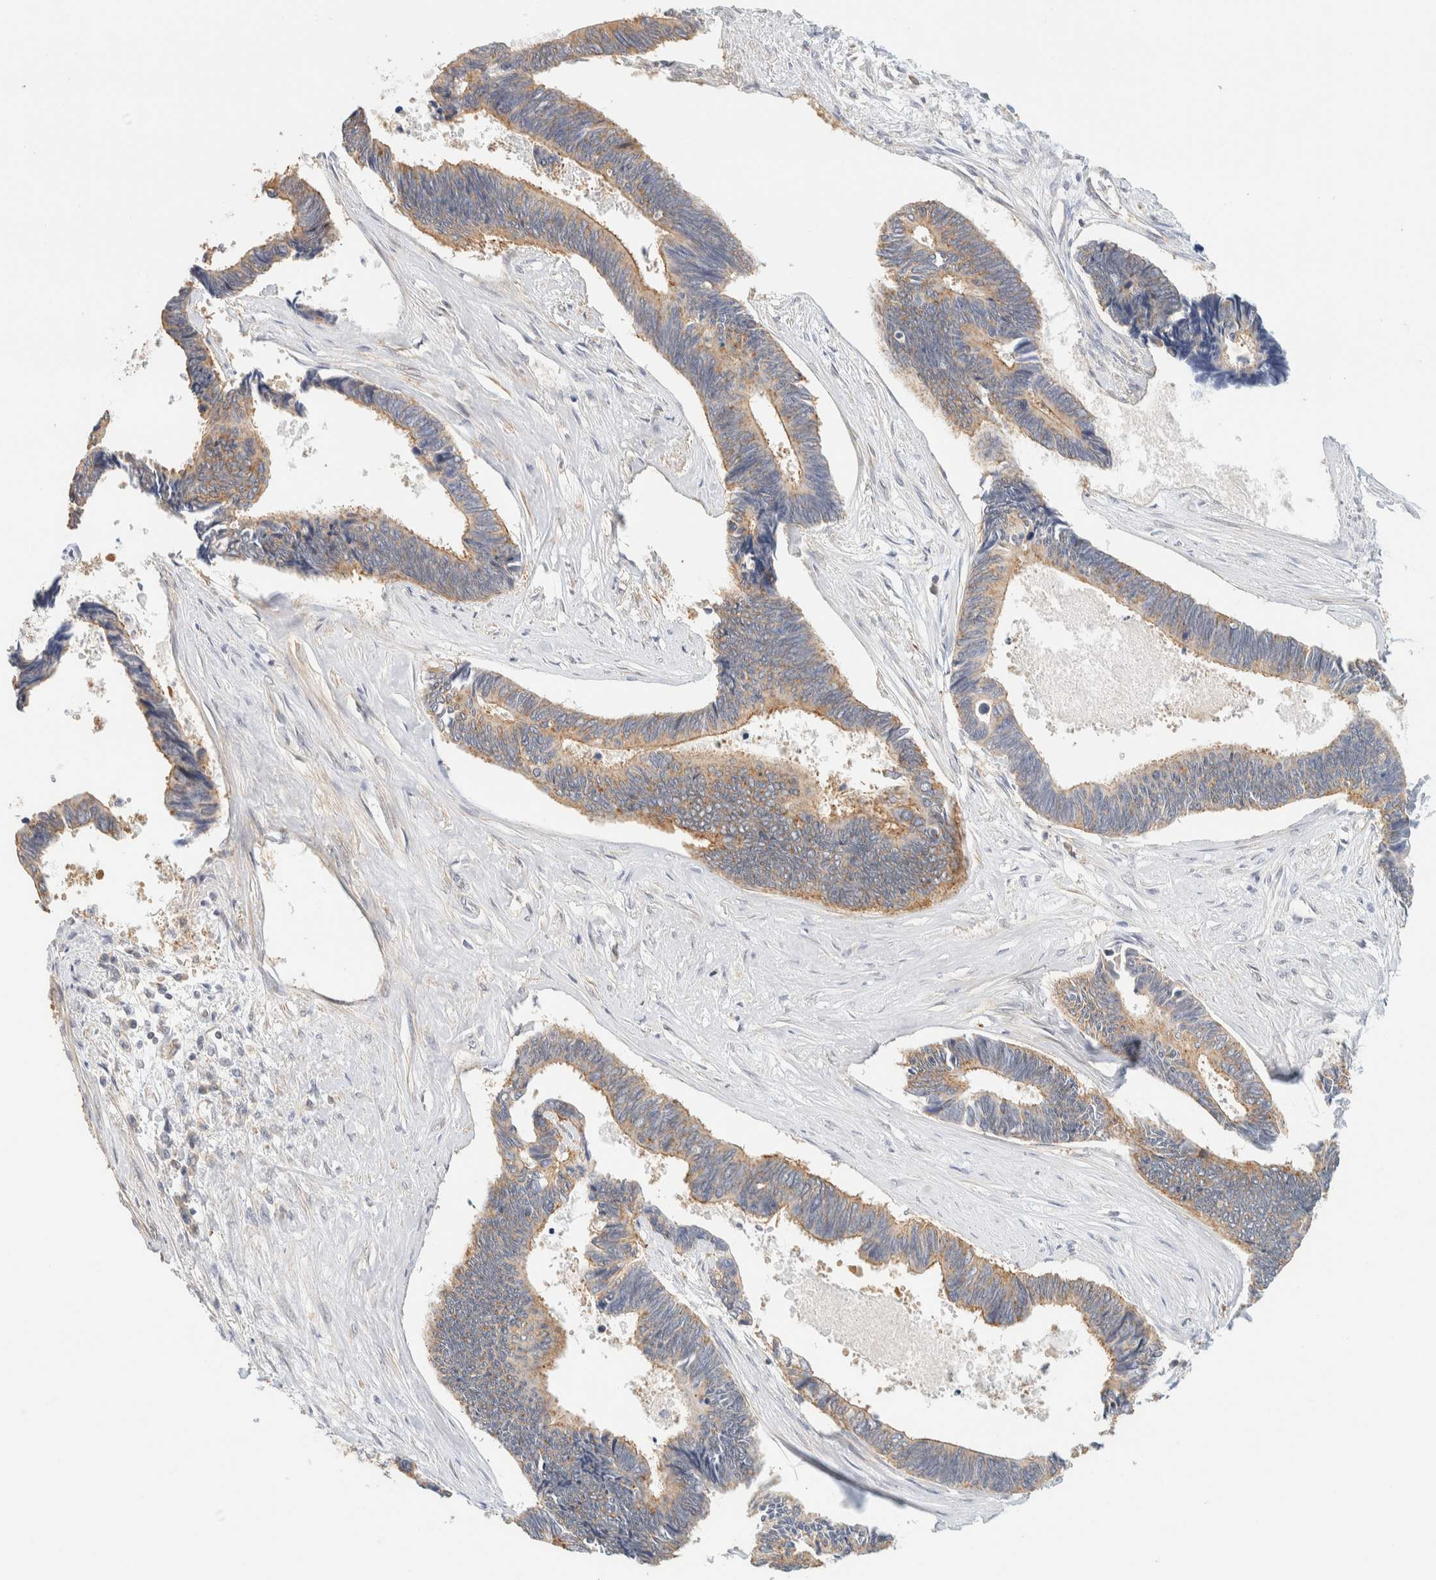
{"staining": {"intensity": "weak", "quantity": ">75%", "location": "cytoplasmic/membranous"}, "tissue": "pancreatic cancer", "cell_type": "Tumor cells", "image_type": "cancer", "snomed": [{"axis": "morphology", "description": "Adenocarcinoma, NOS"}, {"axis": "topography", "description": "Pancreas"}], "caption": "About >75% of tumor cells in pancreatic cancer demonstrate weak cytoplasmic/membranous protein expression as visualized by brown immunohistochemical staining.", "gene": "TBC1D8B", "patient": {"sex": "female", "age": 70}}